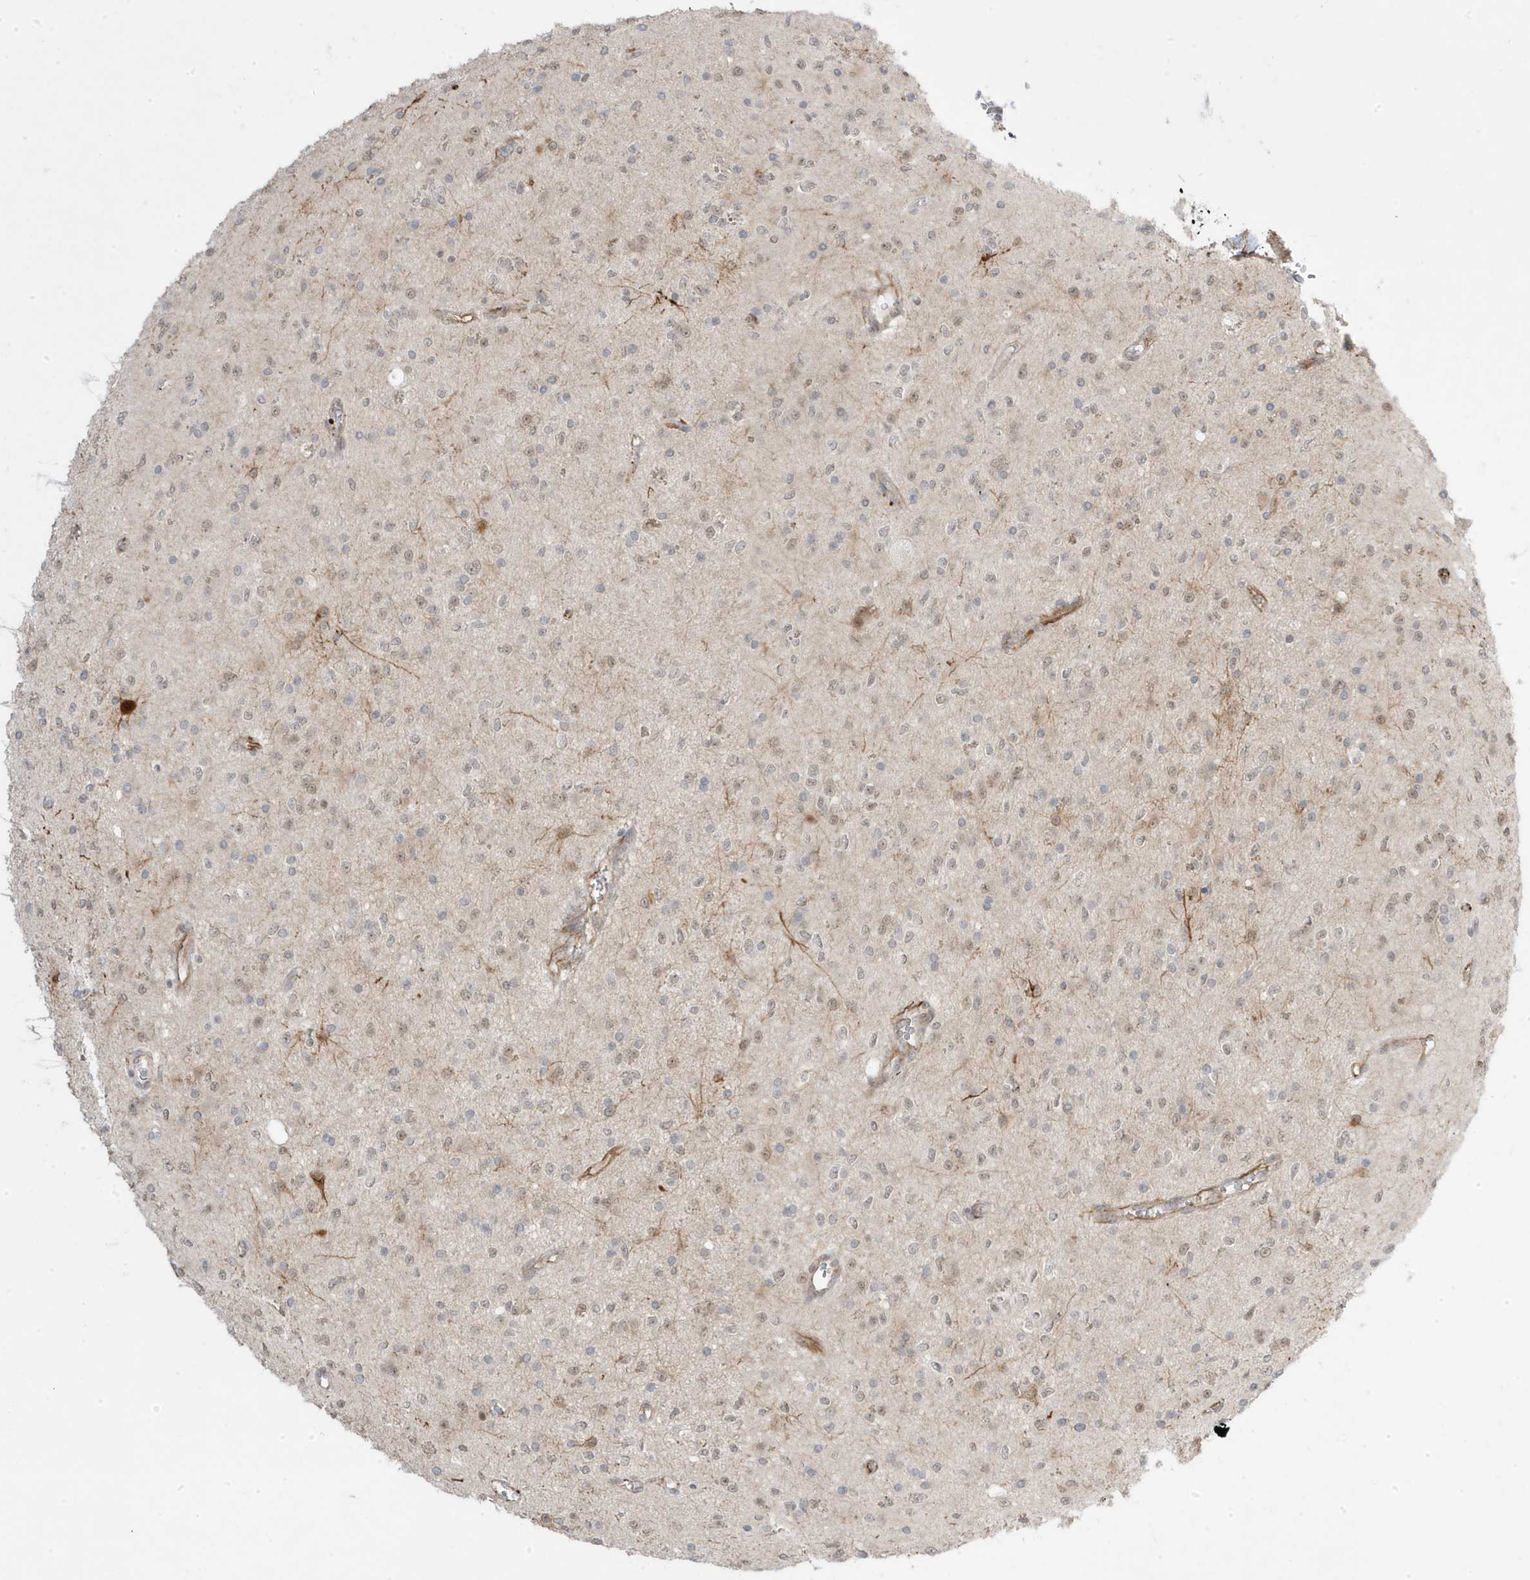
{"staining": {"intensity": "moderate", "quantity": ">75%", "location": "nuclear"}, "tissue": "glioma", "cell_type": "Tumor cells", "image_type": "cancer", "snomed": [{"axis": "morphology", "description": "Glioma, malignant, High grade"}, {"axis": "topography", "description": "Brain"}], "caption": "The image demonstrates a brown stain indicating the presence of a protein in the nuclear of tumor cells in high-grade glioma (malignant).", "gene": "ADAMTSL3", "patient": {"sex": "male", "age": 34}}